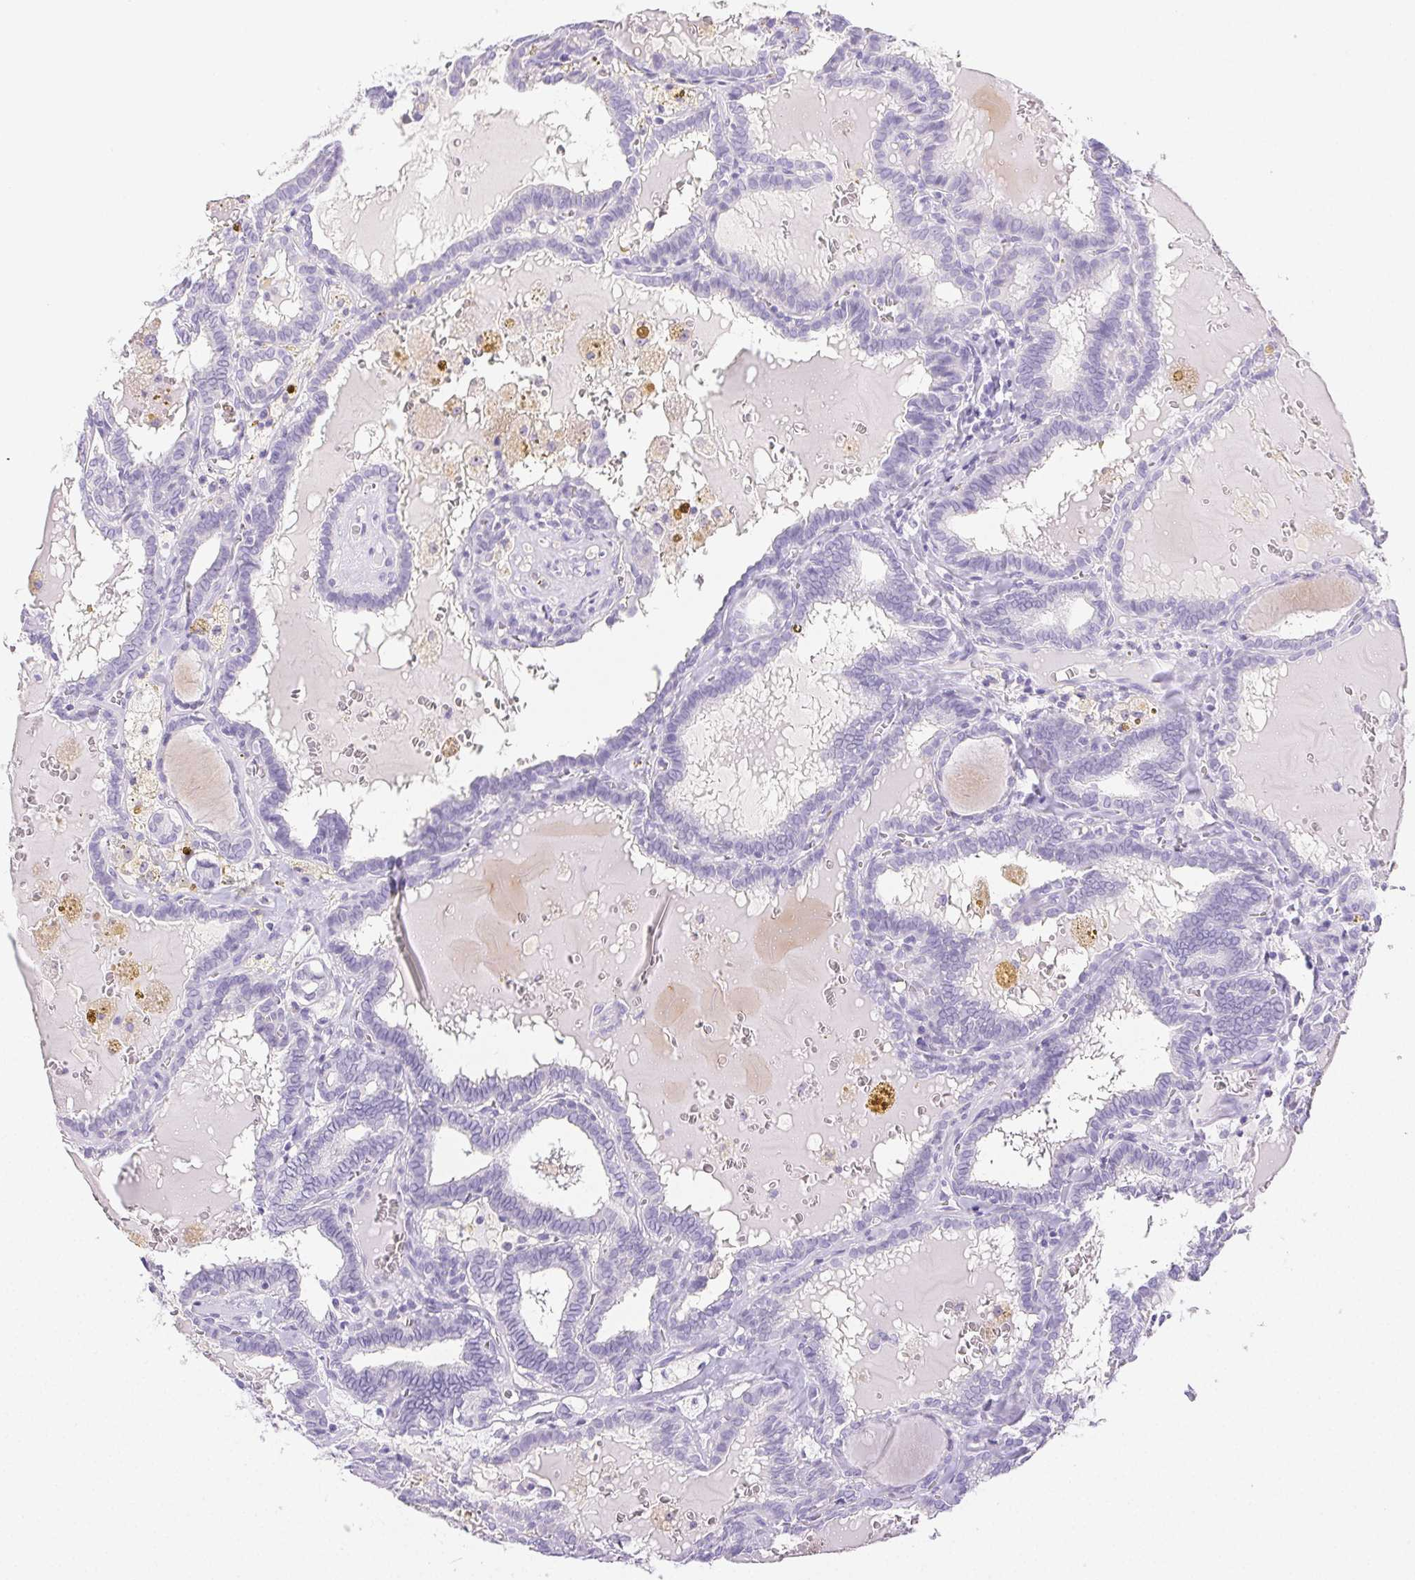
{"staining": {"intensity": "negative", "quantity": "none", "location": "none"}, "tissue": "thyroid cancer", "cell_type": "Tumor cells", "image_type": "cancer", "snomed": [{"axis": "morphology", "description": "Papillary adenocarcinoma, NOS"}, {"axis": "topography", "description": "Thyroid gland"}], "caption": "Image shows no significant protein staining in tumor cells of thyroid cancer.", "gene": "ST8SIA3", "patient": {"sex": "female", "age": 39}}